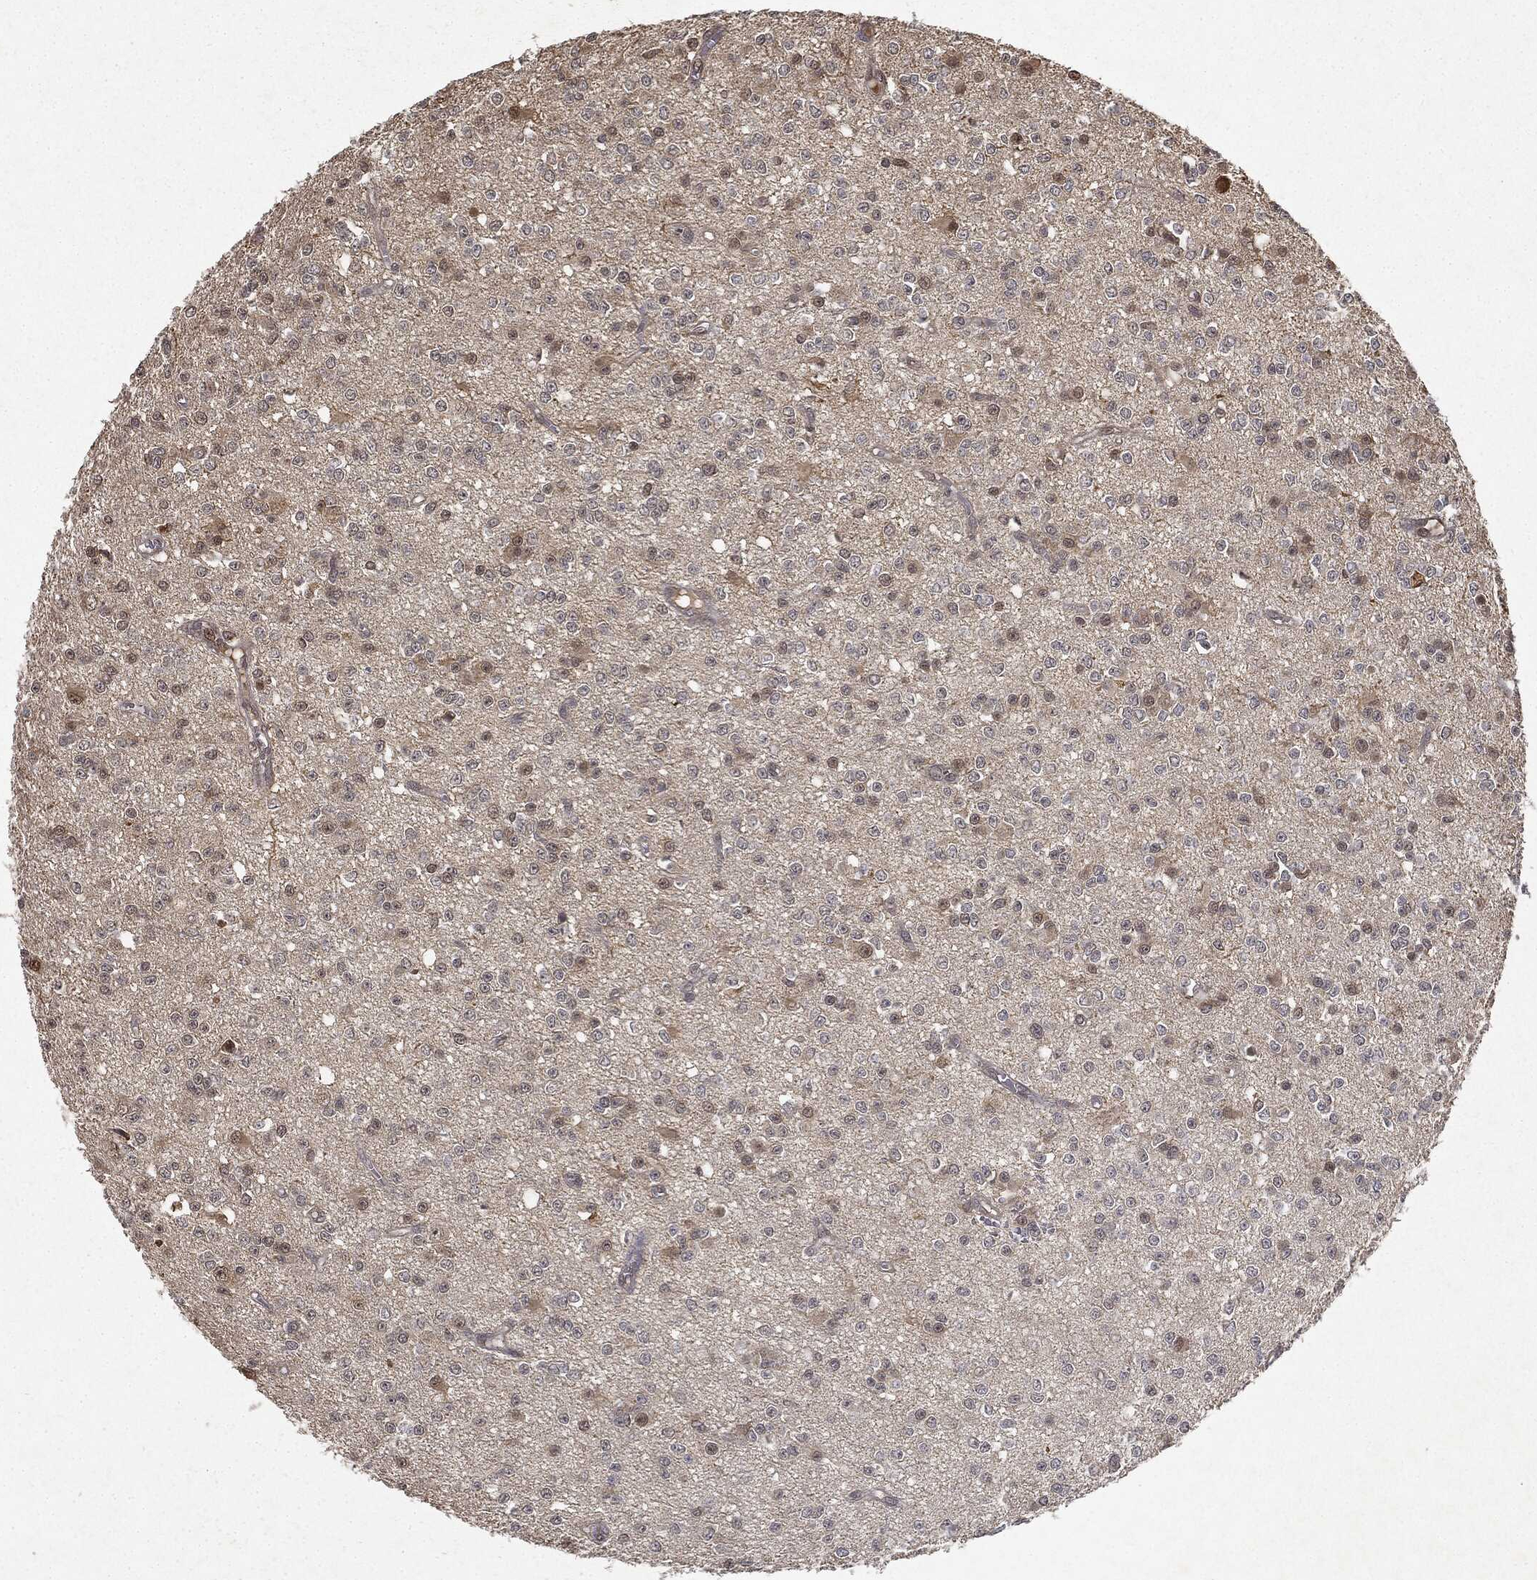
{"staining": {"intensity": "negative", "quantity": "none", "location": "none"}, "tissue": "glioma", "cell_type": "Tumor cells", "image_type": "cancer", "snomed": [{"axis": "morphology", "description": "Glioma, malignant, Low grade"}, {"axis": "topography", "description": "Brain"}], "caption": "Tumor cells show no significant expression in malignant glioma (low-grade).", "gene": "ZNHIT6", "patient": {"sex": "female", "age": 45}}